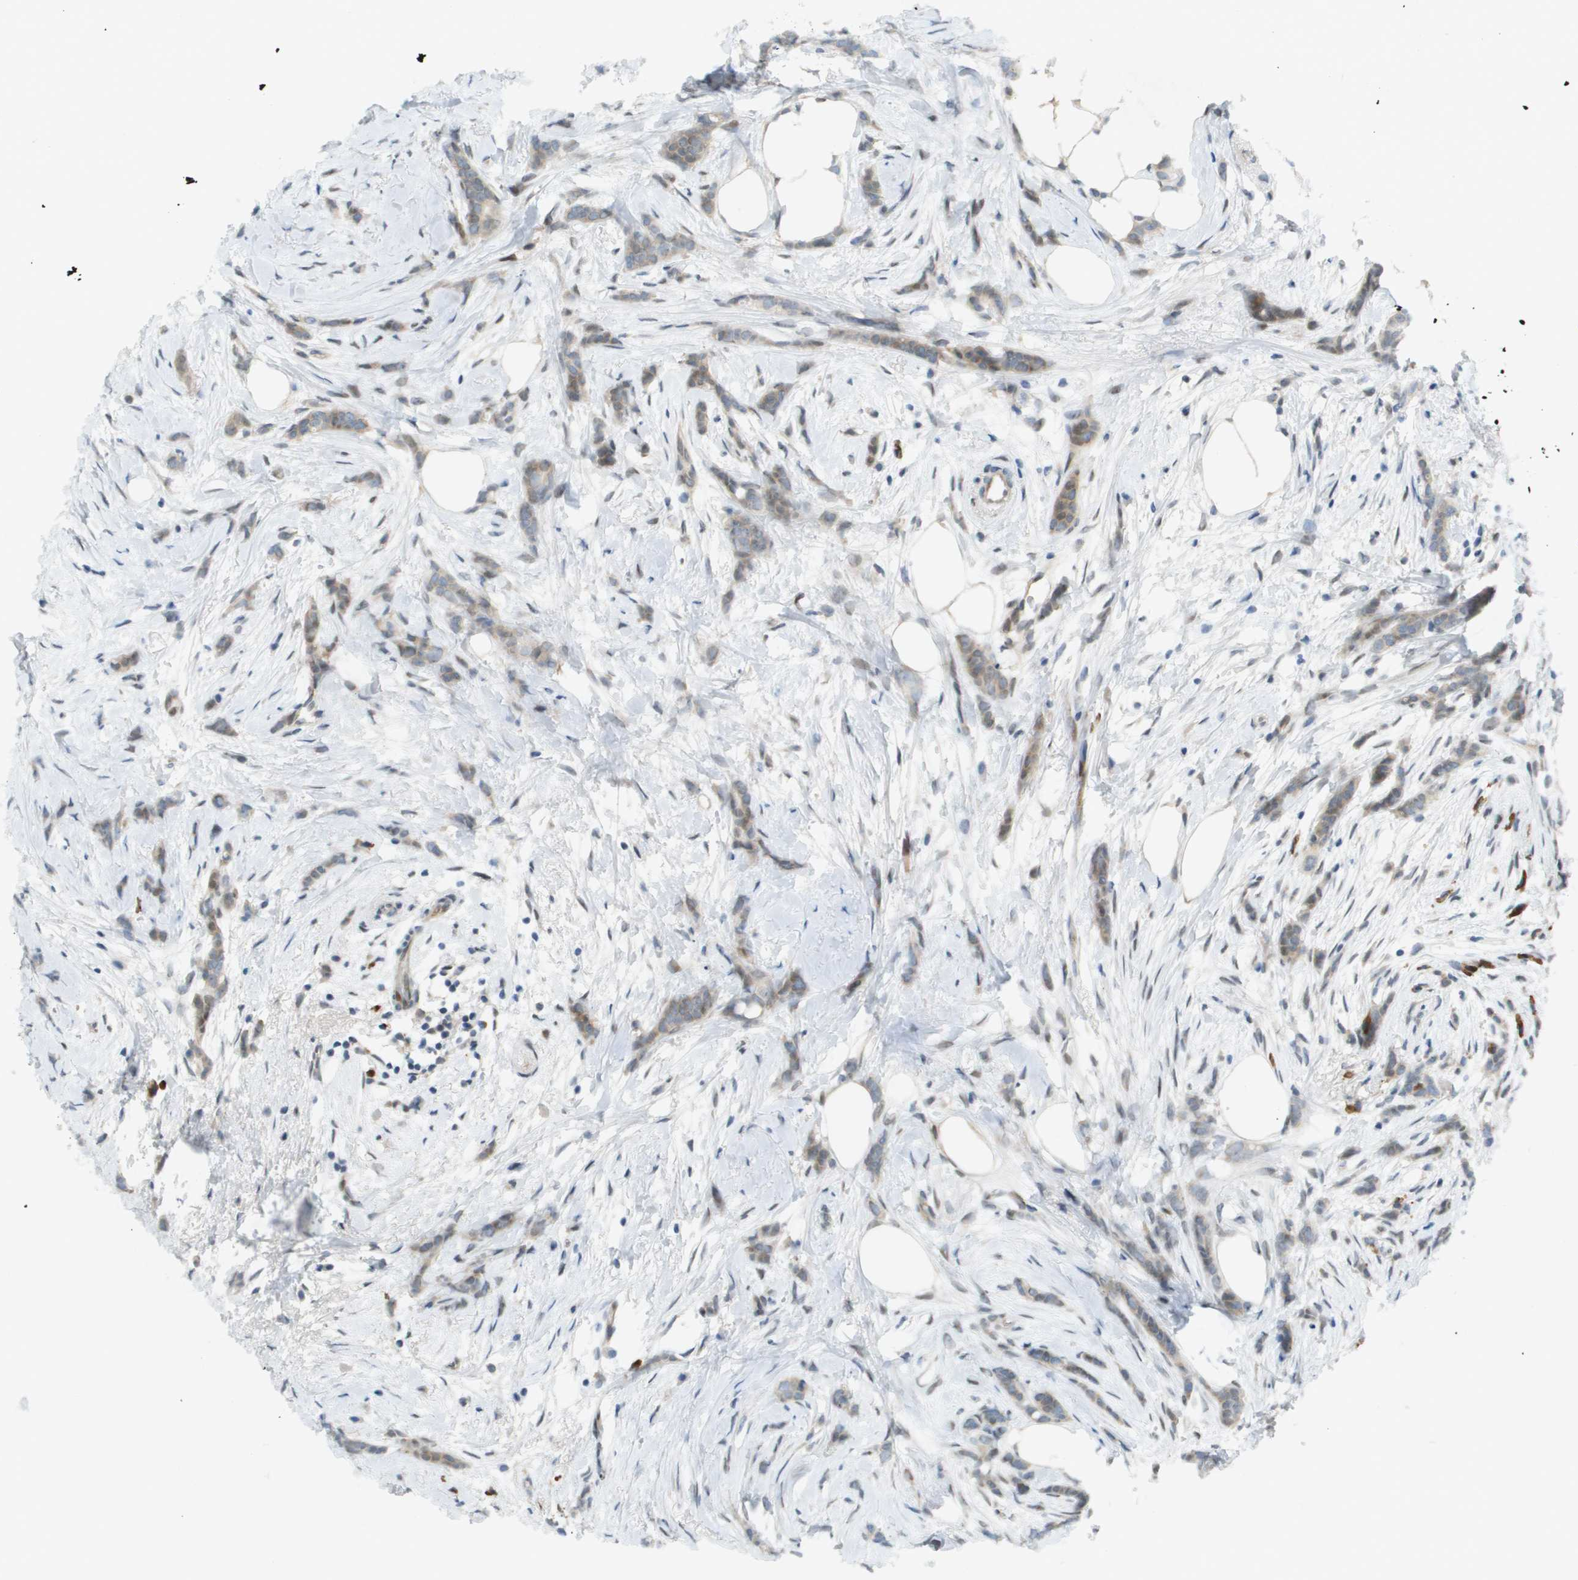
{"staining": {"intensity": "weak", "quantity": ">75%", "location": "cytoplasmic/membranous"}, "tissue": "breast cancer", "cell_type": "Tumor cells", "image_type": "cancer", "snomed": [{"axis": "morphology", "description": "Lobular carcinoma, in situ"}, {"axis": "morphology", "description": "Lobular carcinoma"}, {"axis": "topography", "description": "Breast"}], "caption": "An image of breast cancer stained for a protein reveals weak cytoplasmic/membranous brown staining in tumor cells.", "gene": "CACNB4", "patient": {"sex": "female", "age": 41}}